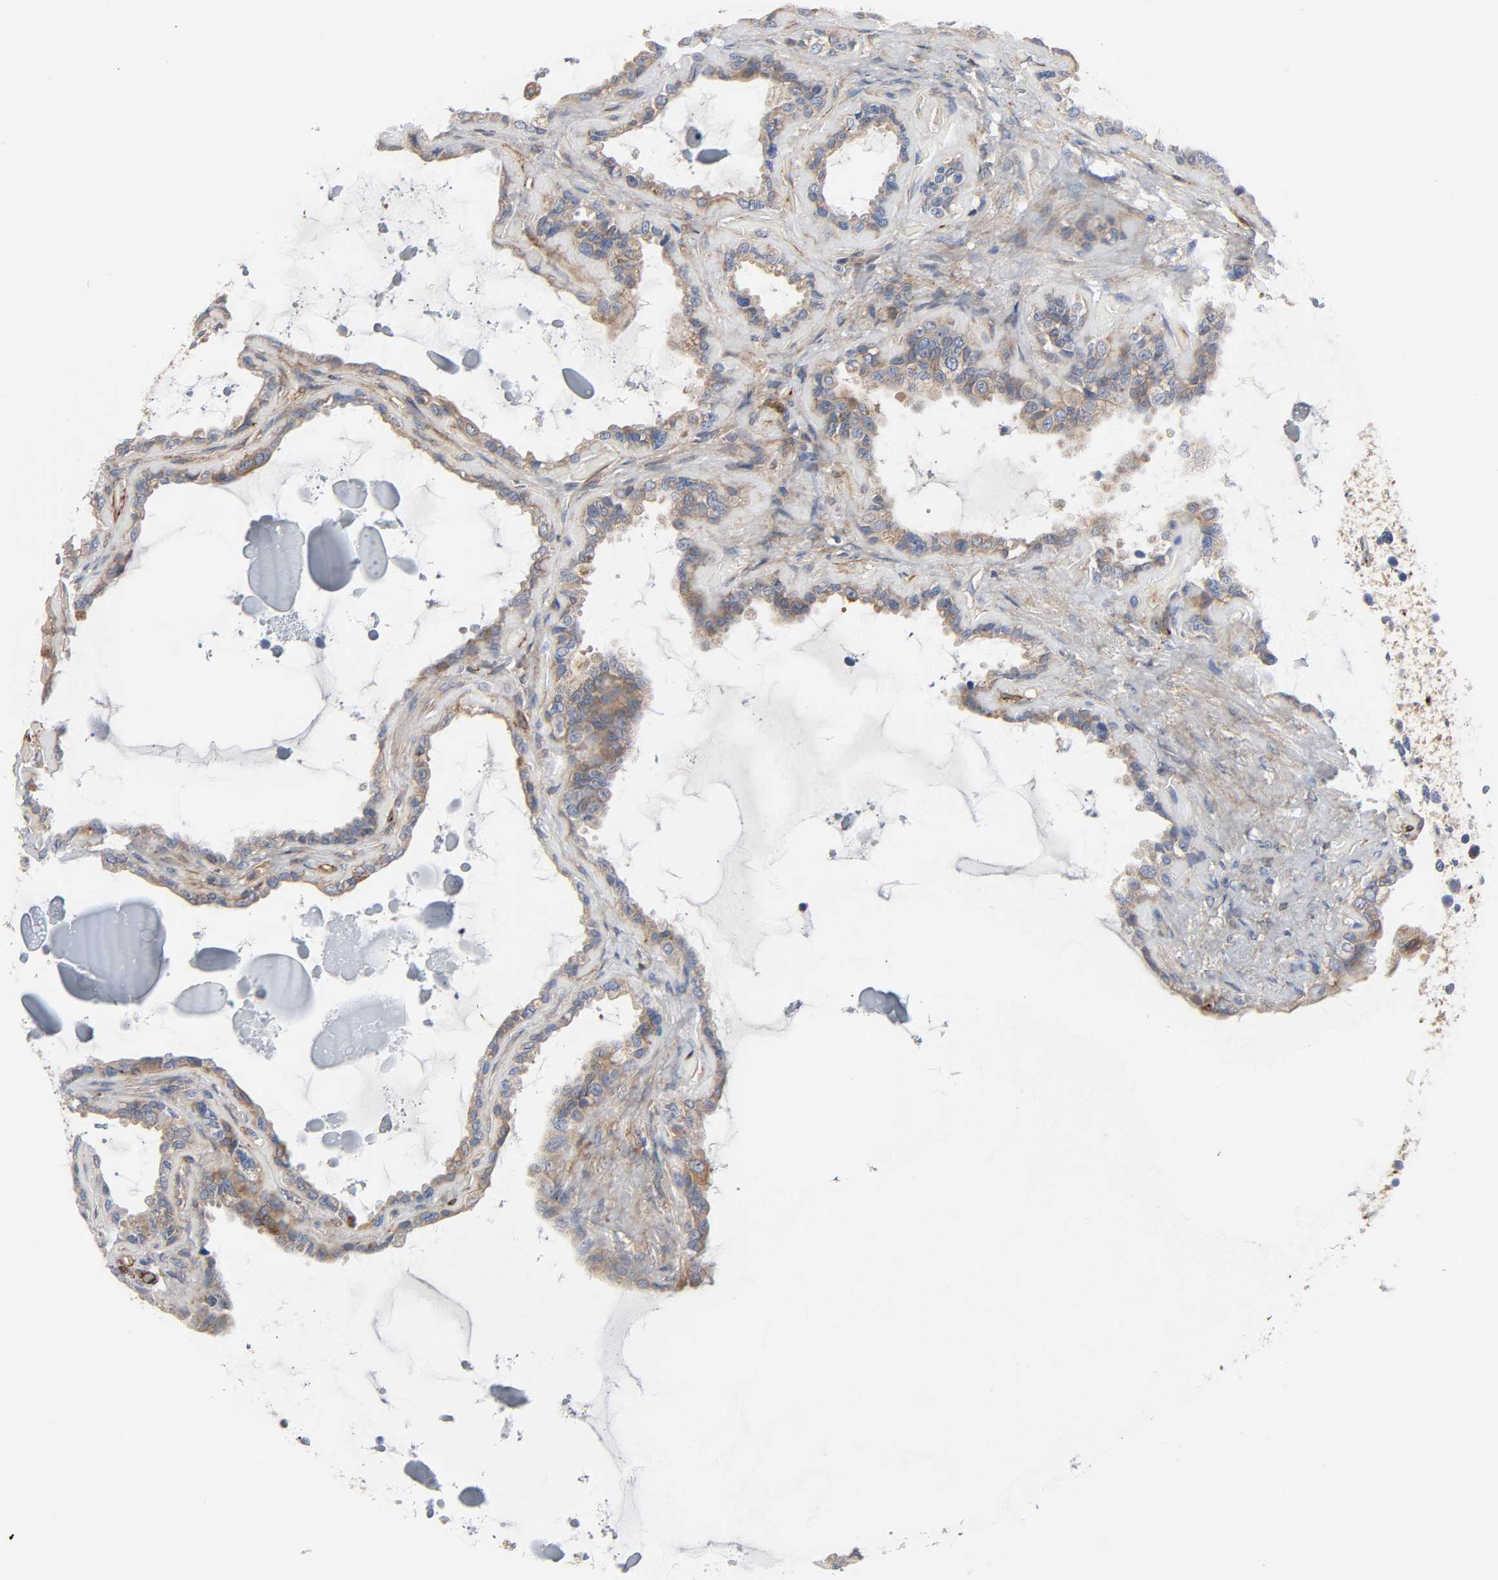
{"staining": {"intensity": "weak", "quantity": "25%-75%", "location": "cytoplasmic/membranous"}, "tissue": "seminal vesicle", "cell_type": "Glandular cells", "image_type": "normal", "snomed": [{"axis": "morphology", "description": "Normal tissue, NOS"}, {"axis": "morphology", "description": "Inflammation, NOS"}, {"axis": "topography", "description": "Urinary bladder"}, {"axis": "topography", "description": "Prostate"}, {"axis": "topography", "description": "Seminal veicle"}], "caption": "Protein expression analysis of unremarkable human seminal vesicle reveals weak cytoplasmic/membranous staining in approximately 25%-75% of glandular cells.", "gene": "ARHGAP1", "patient": {"sex": "male", "age": 82}}